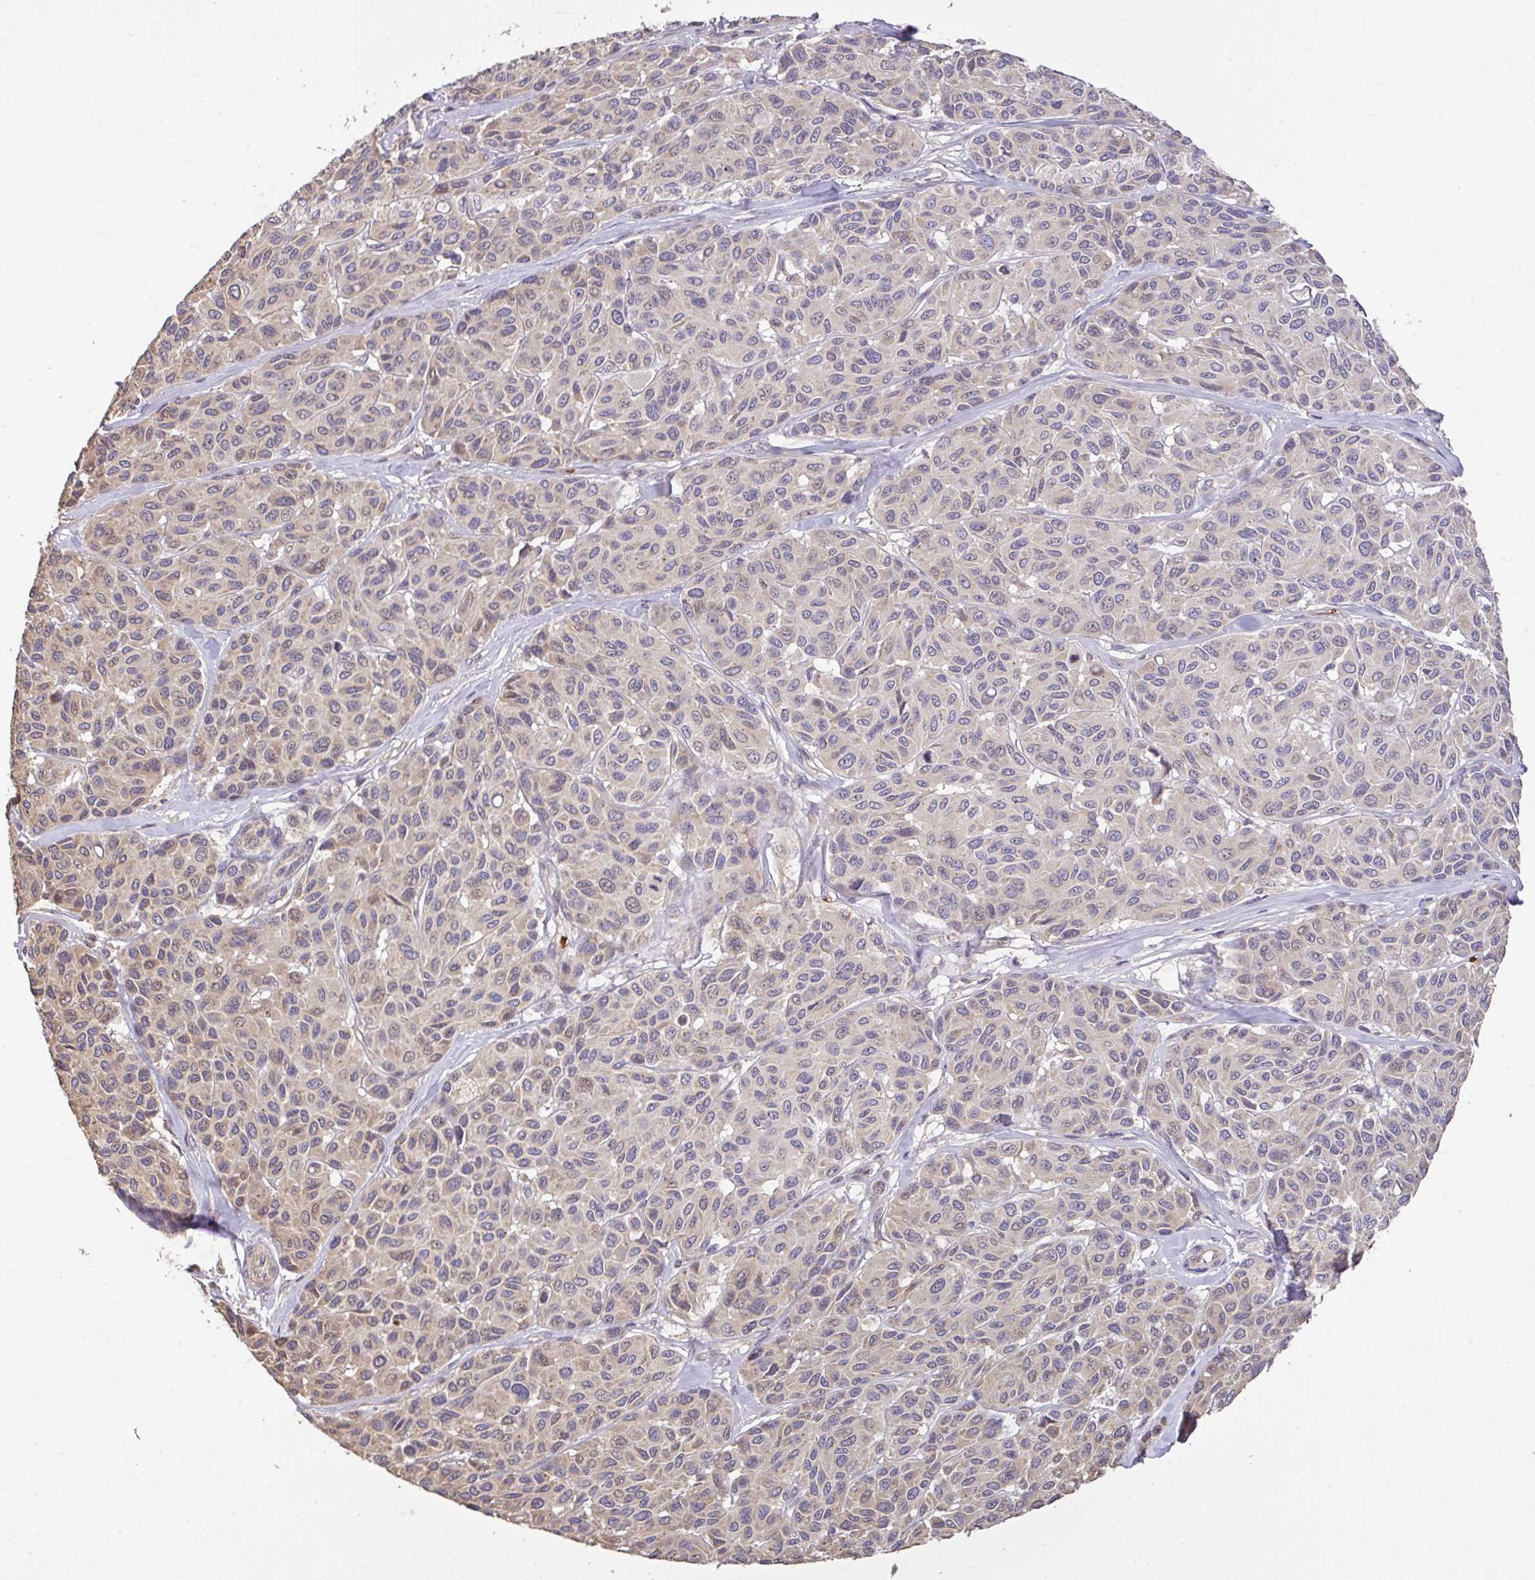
{"staining": {"intensity": "weak", "quantity": "<25%", "location": "cytoplasmic/membranous"}, "tissue": "melanoma", "cell_type": "Tumor cells", "image_type": "cancer", "snomed": [{"axis": "morphology", "description": "Malignant melanoma, NOS"}, {"axis": "topography", "description": "Skin"}], "caption": "Protein analysis of malignant melanoma demonstrates no significant positivity in tumor cells.", "gene": "C1QTNF9B", "patient": {"sex": "female", "age": 66}}